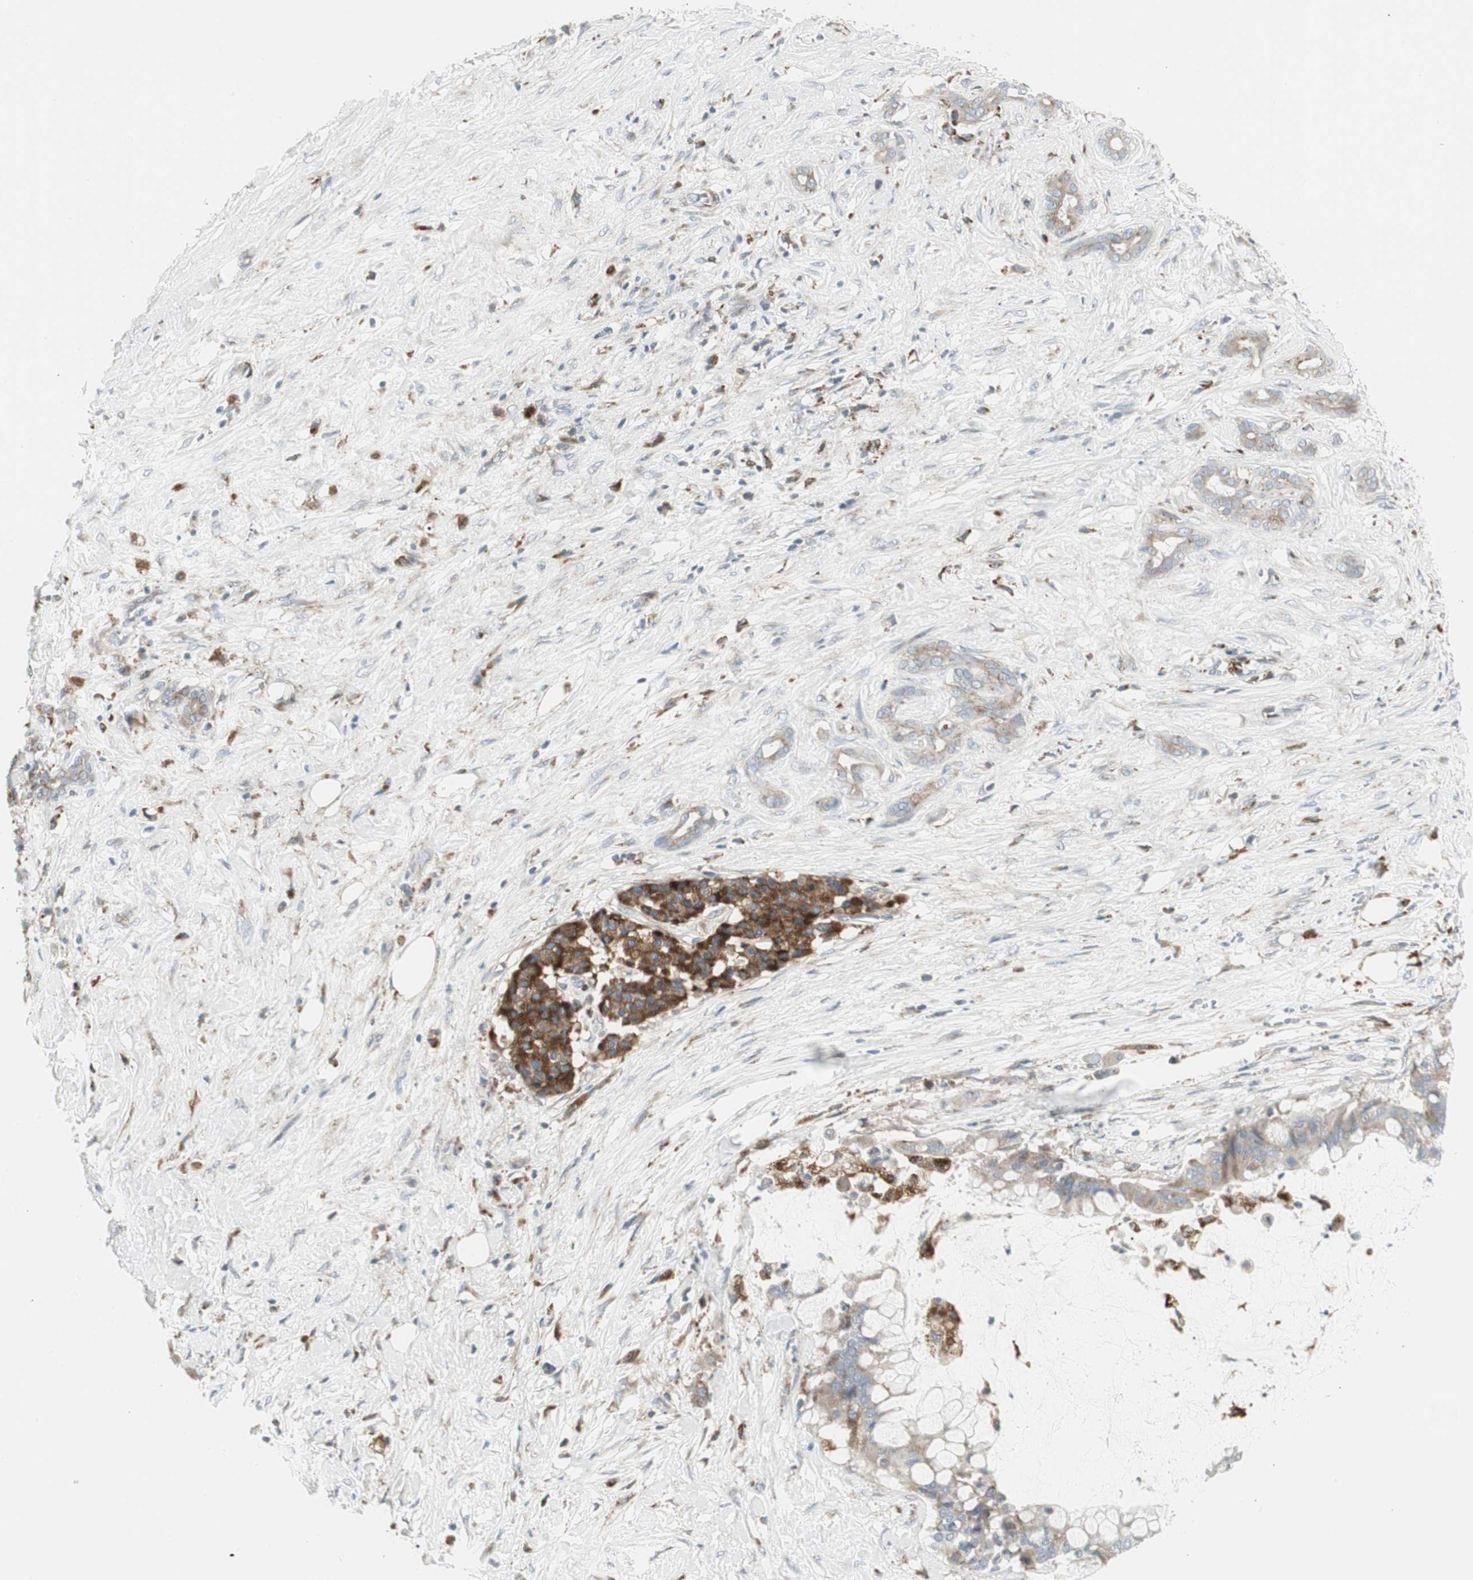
{"staining": {"intensity": "weak", "quantity": ">75%", "location": "cytoplasmic/membranous"}, "tissue": "pancreatic cancer", "cell_type": "Tumor cells", "image_type": "cancer", "snomed": [{"axis": "morphology", "description": "Adenocarcinoma, NOS"}, {"axis": "topography", "description": "Pancreas"}], "caption": "Immunohistochemistry micrograph of neoplastic tissue: human pancreatic cancer stained using IHC exhibits low levels of weak protein expression localized specifically in the cytoplasmic/membranous of tumor cells, appearing as a cytoplasmic/membranous brown color.", "gene": "ATP6V1B2", "patient": {"sex": "male", "age": 41}}